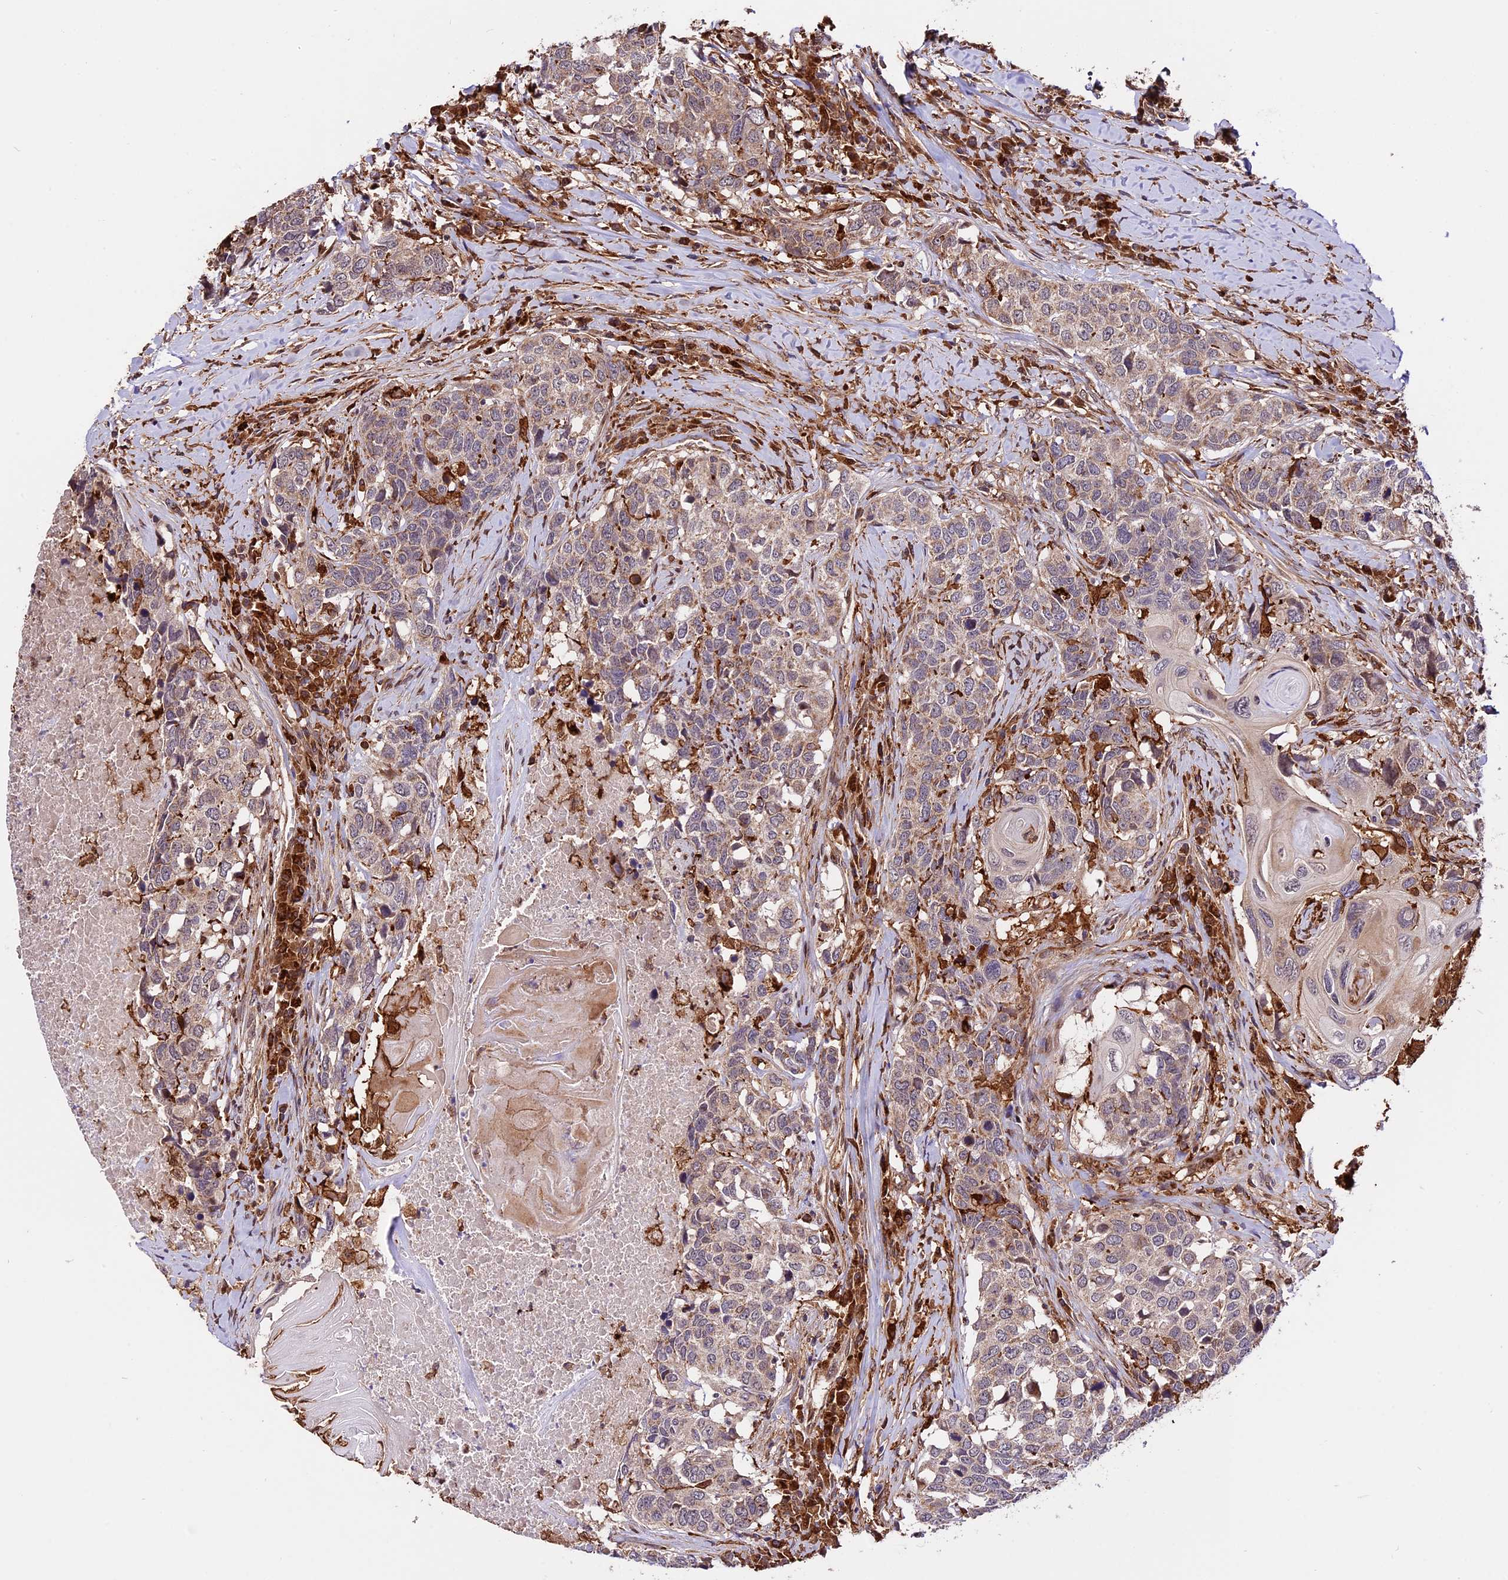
{"staining": {"intensity": "weak", "quantity": ">75%", "location": "cytoplasmic/membranous"}, "tissue": "head and neck cancer", "cell_type": "Tumor cells", "image_type": "cancer", "snomed": [{"axis": "morphology", "description": "Squamous cell carcinoma, NOS"}, {"axis": "topography", "description": "Head-Neck"}], "caption": "Protein staining of head and neck cancer tissue shows weak cytoplasmic/membranous positivity in approximately >75% of tumor cells. Using DAB (brown) and hematoxylin (blue) stains, captured at high magnification using brightfield microscopy.", "gene": "HERPUD1", "patient": {"sex": "male", "age": 66}}